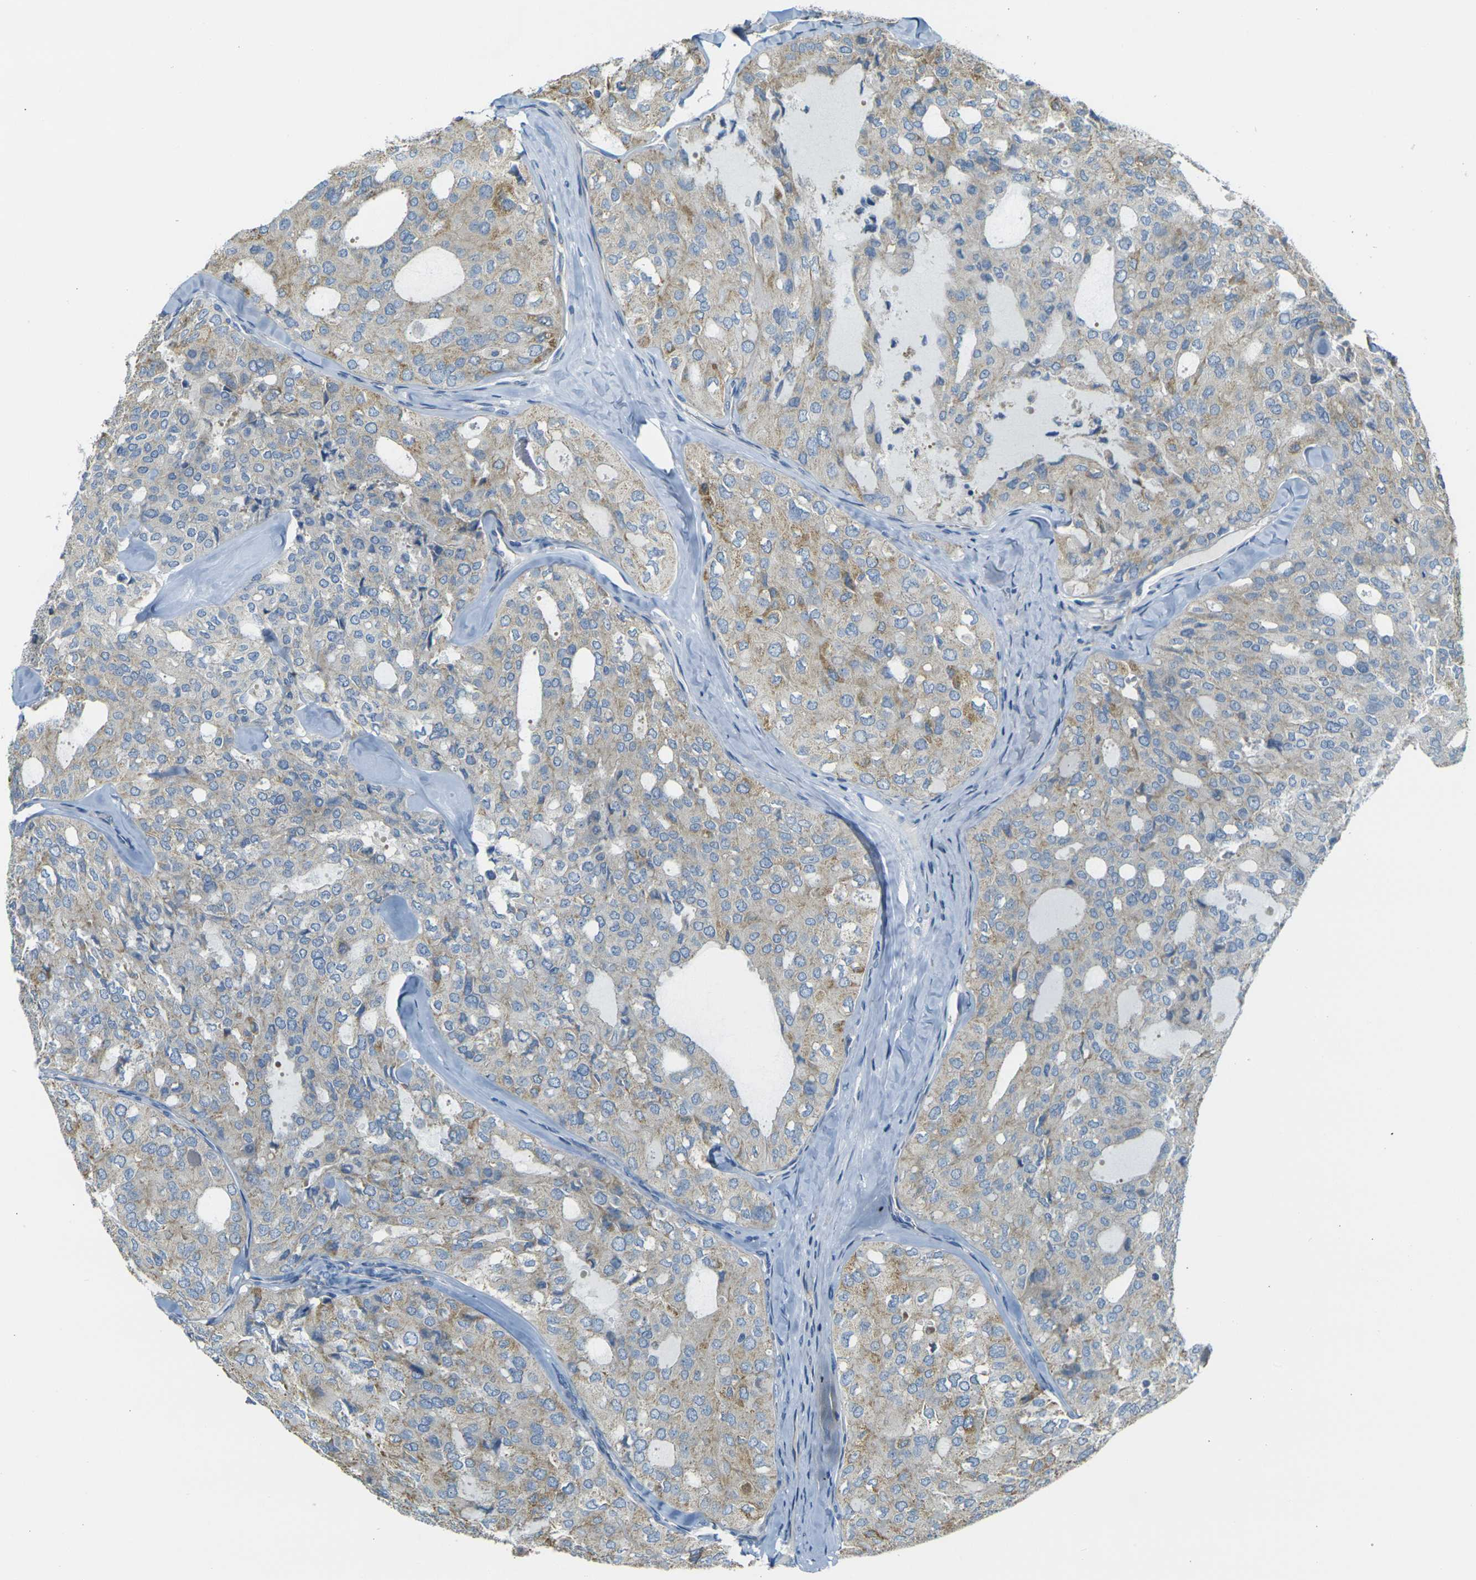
{"staining": {"intensity": "weak", "quantity": ">75%", "location": "cytoplasmic/membranous"}, "tissue": "thyroid cancer", "cell_type": "Tumor cells", "image_type": "cancer", "snomed": [{"axis": "morphology", "description": "Follicular adenoma carcinoma, NOS"}, {"axis": "topography", "description": "Thyroid gland"}], "caption": "Brown immunohistochemical staining in human thyroid cancer (follicular adenoma carcinoma) reveals weak cytoplasmic/membranous expression in approximately >75% of tumor cells.", "gene": "PARD6B", "patient": {"sex": "male", "age": 75}}